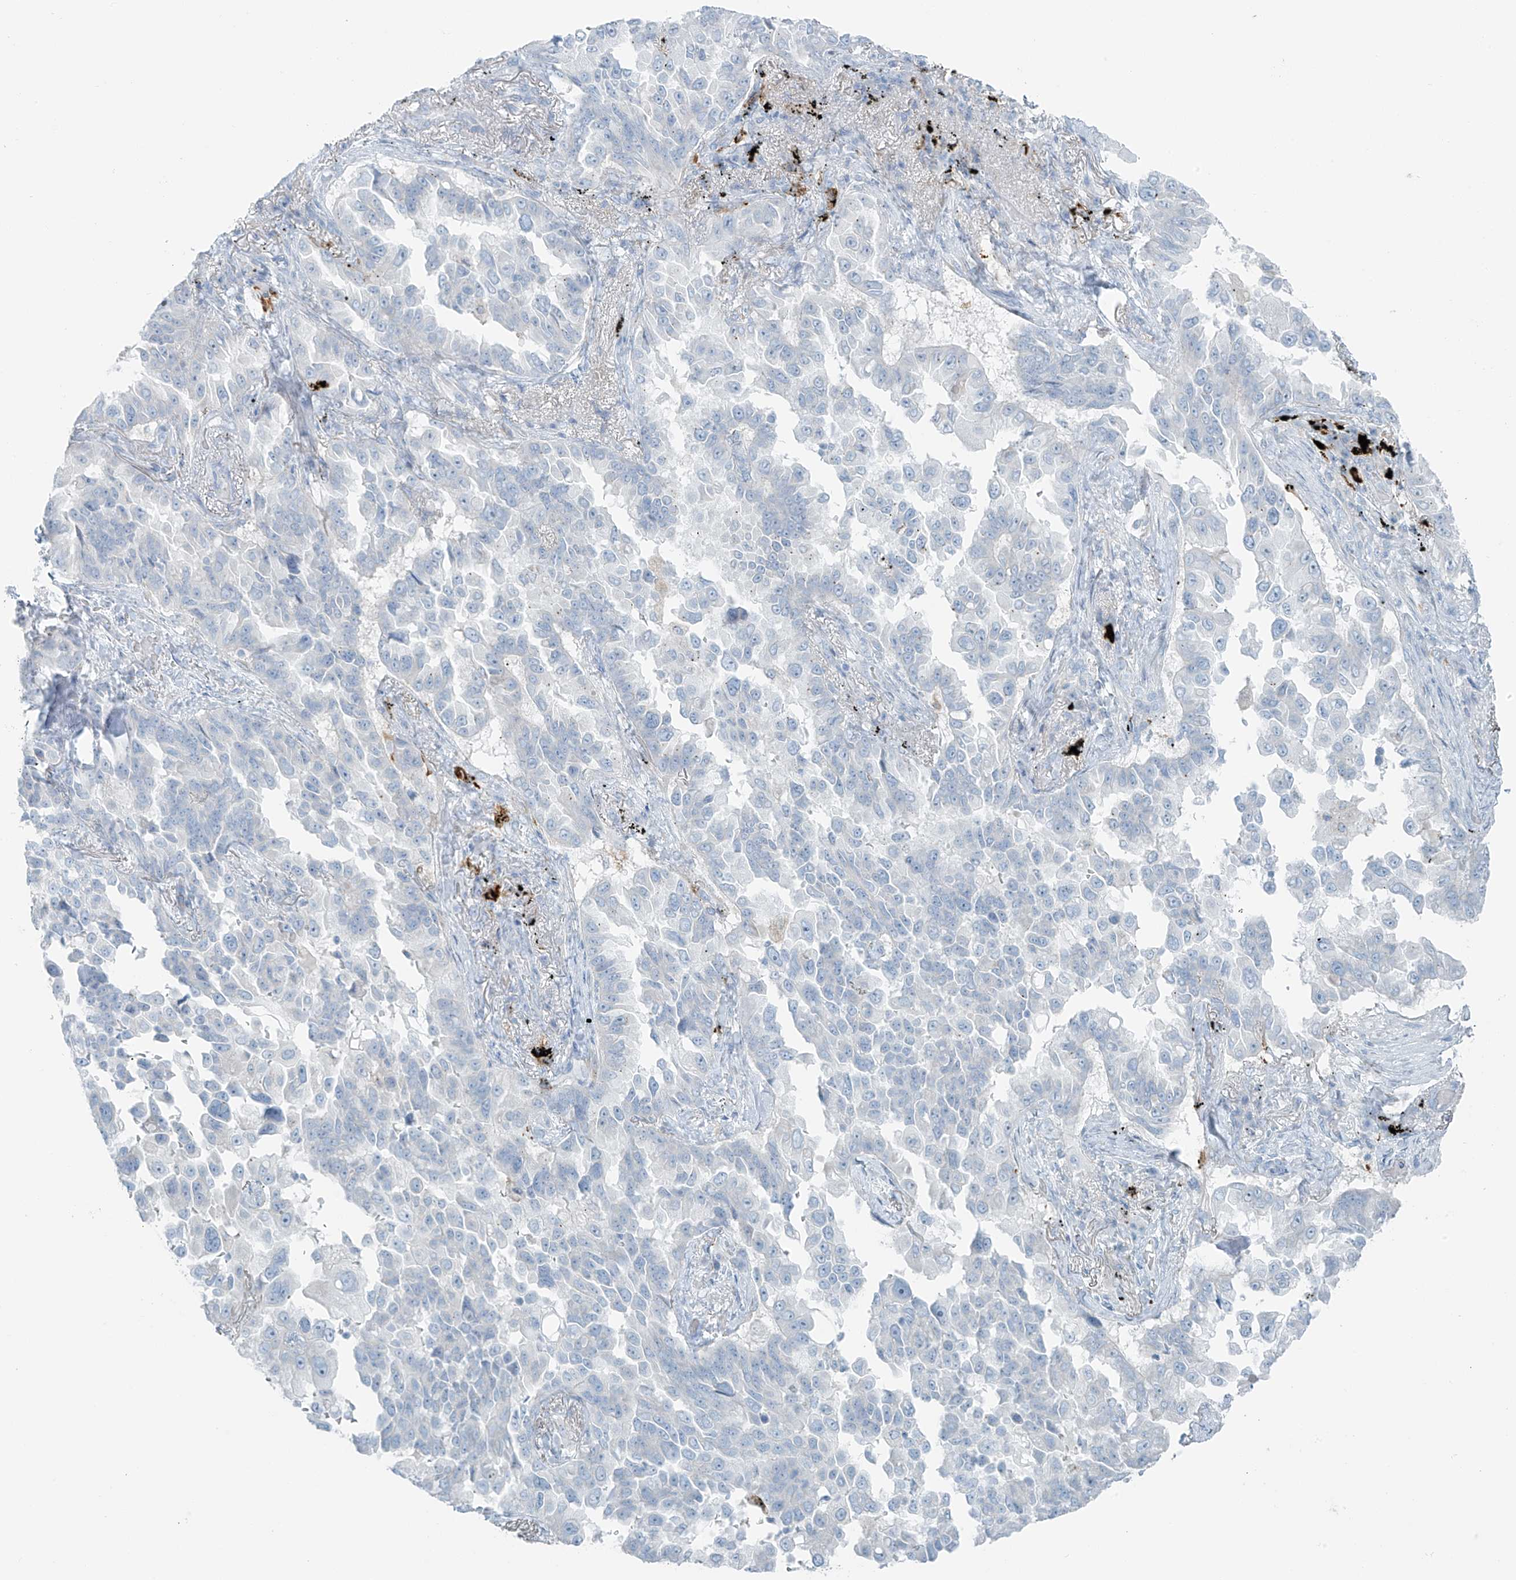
{"staining": {"intensity": "negative", "quantity": "none", "location": "none"}, "tissue": "lung cancer", "cell_type": "Tumor cells", "image_type": "cancer", "snomed": [{"axis": "morphology", "description": "Adenocarcinoma, NOS"}, {"axis": "topography", "description": "Lung"}], "caption": "Tumor cells show no significant protein expression in lung cancer. (Immunohistochemistry, brightfield microscopy, high magnification).", "gene": "SLC25A43", "patient": {"sex": "female", "age": 67}}